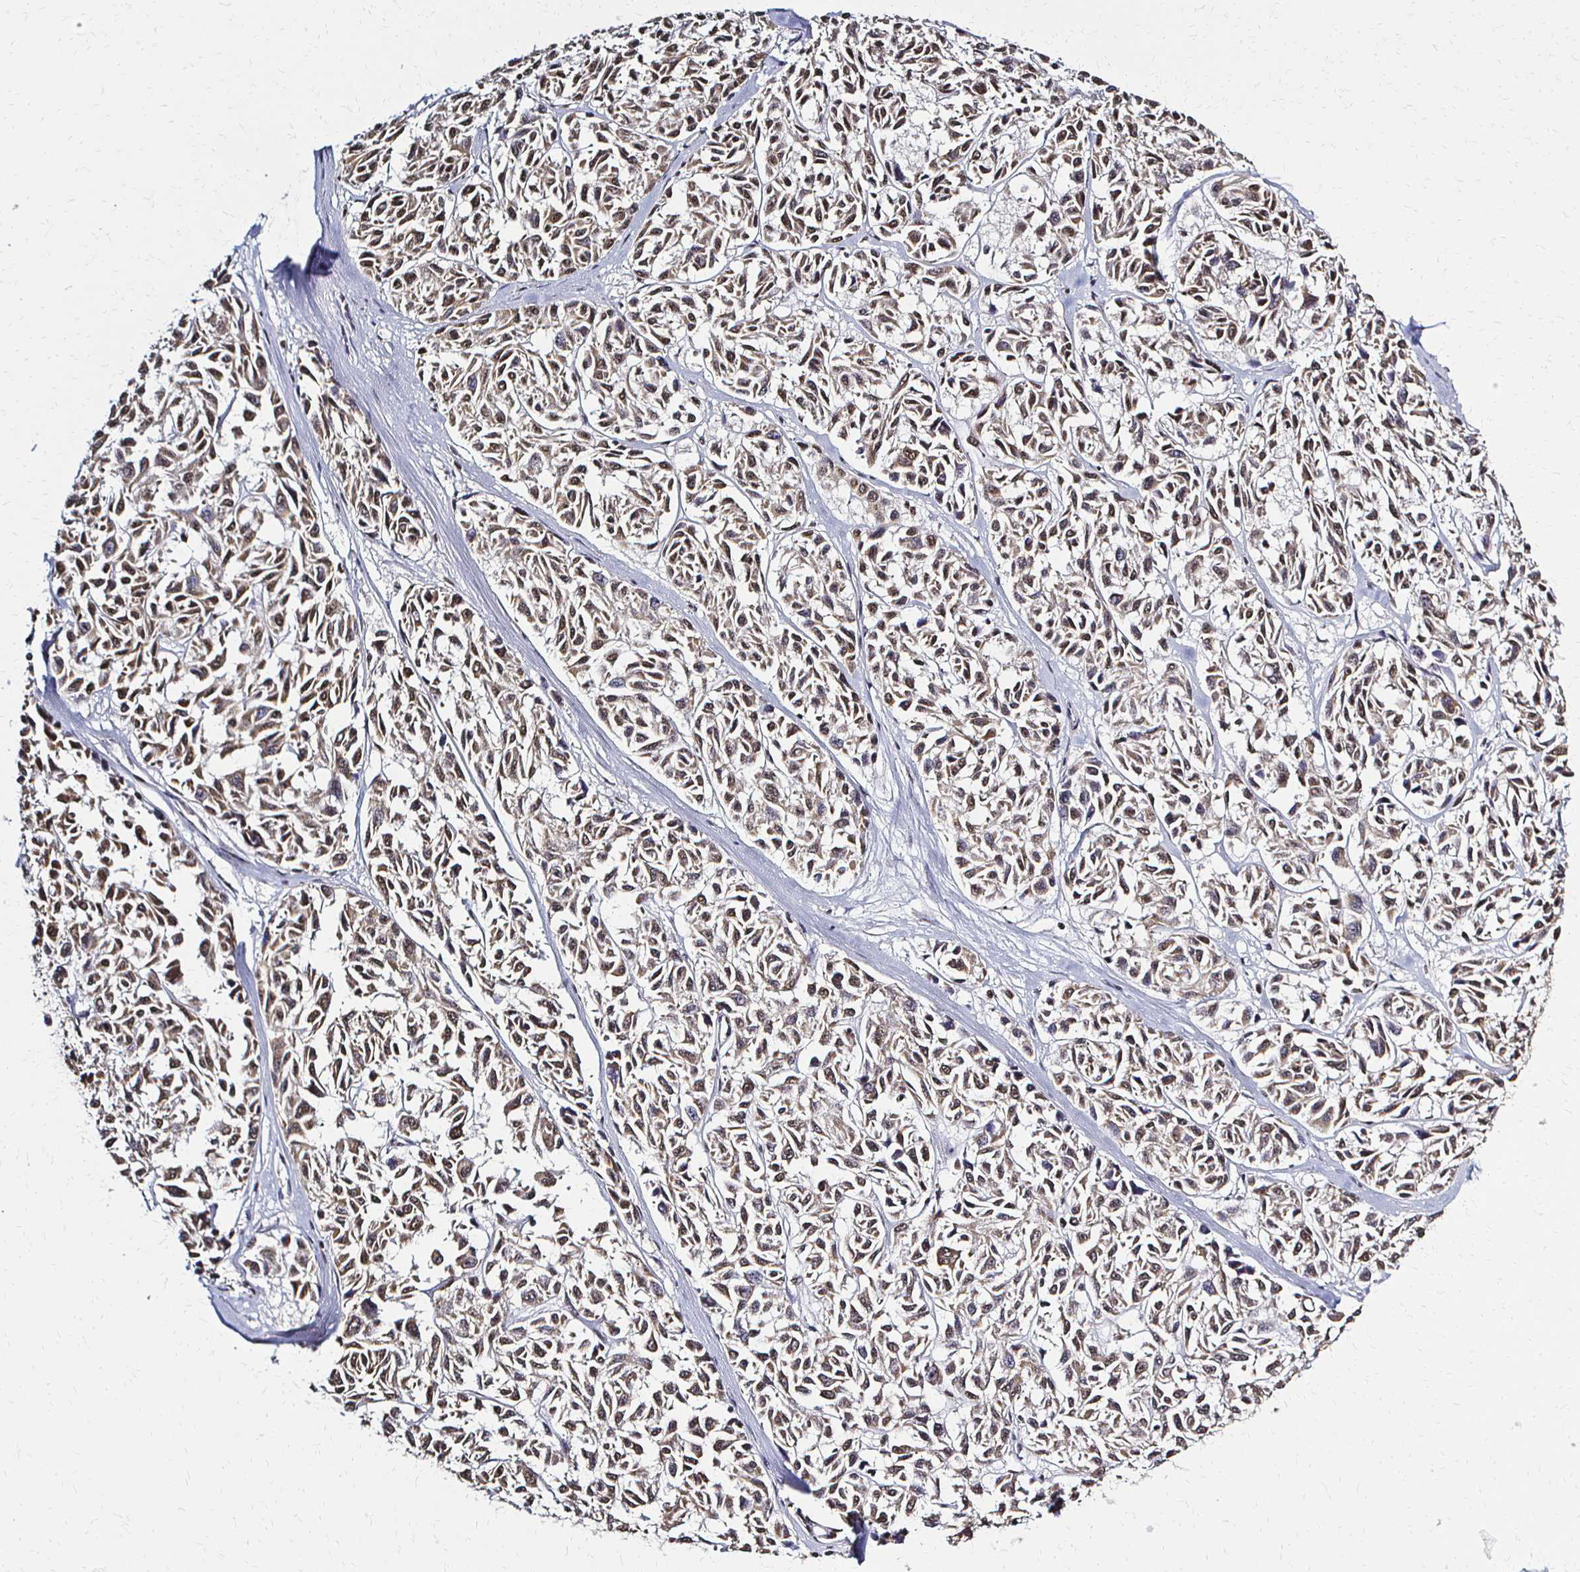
{"staining": {"intensity": "moderate", "quantity": ">75%", "location": "nuclear"}, "tissue": "melanoma", "cell_type": "Tumor cells", "image_type": "cancer", "snomed": [{"axis": "morphology", "description": "Malignant melanoma, NOS"}, {"axis": "topography", "description": "Skin"}], "caption": "Approximately >75% of tumor cells in melanoma reveal moderate nuclear protein staining as visualized by brown immunohistochemical staining.", "gene": "HOXA9", "patient": {"sex": "female", "age": 66}}